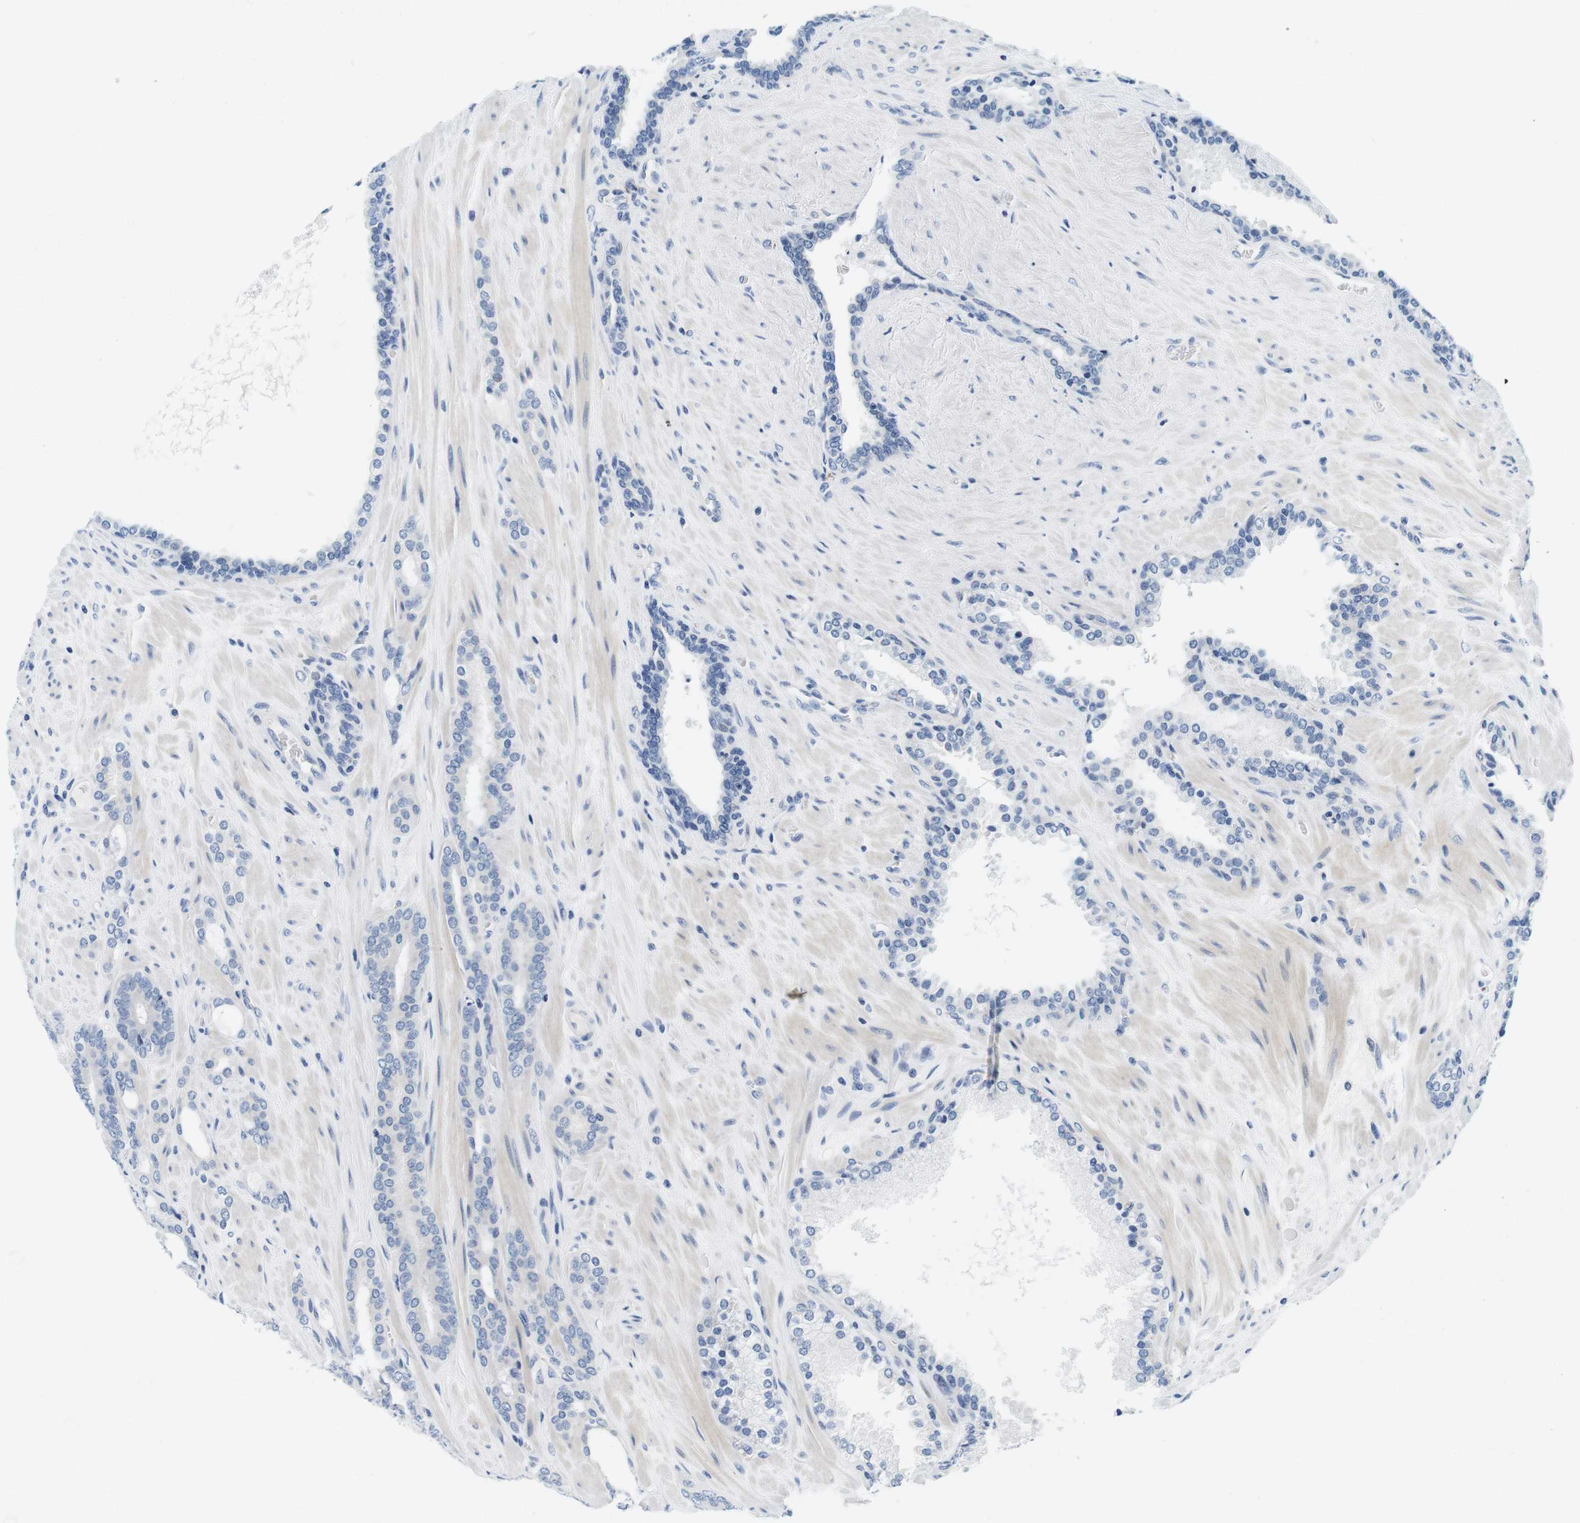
{"staining": {"intensity": "negative", "quantity": "none", "location": "none"}, "tissue": "prostate cancer", "cell_type": "Tumor cells", "image_type": "cancer", "snomed": [{"axis": "morphology", "description": "Adenocarcinoma, Low grade"}, {"axis": "topography", "description": "Prostate"}], "caption": "This is a micrograph of immunohistochemistry (IHC) staining of prostate cancer (adenocarcinoma (low-grade)), which shows no staining in tumor cells. (Brightfield microscopy of DAB immunohistochemistry at high magnification).", "gene": "KCNJ5", "patient": {"sex": "male", "age": 63}}